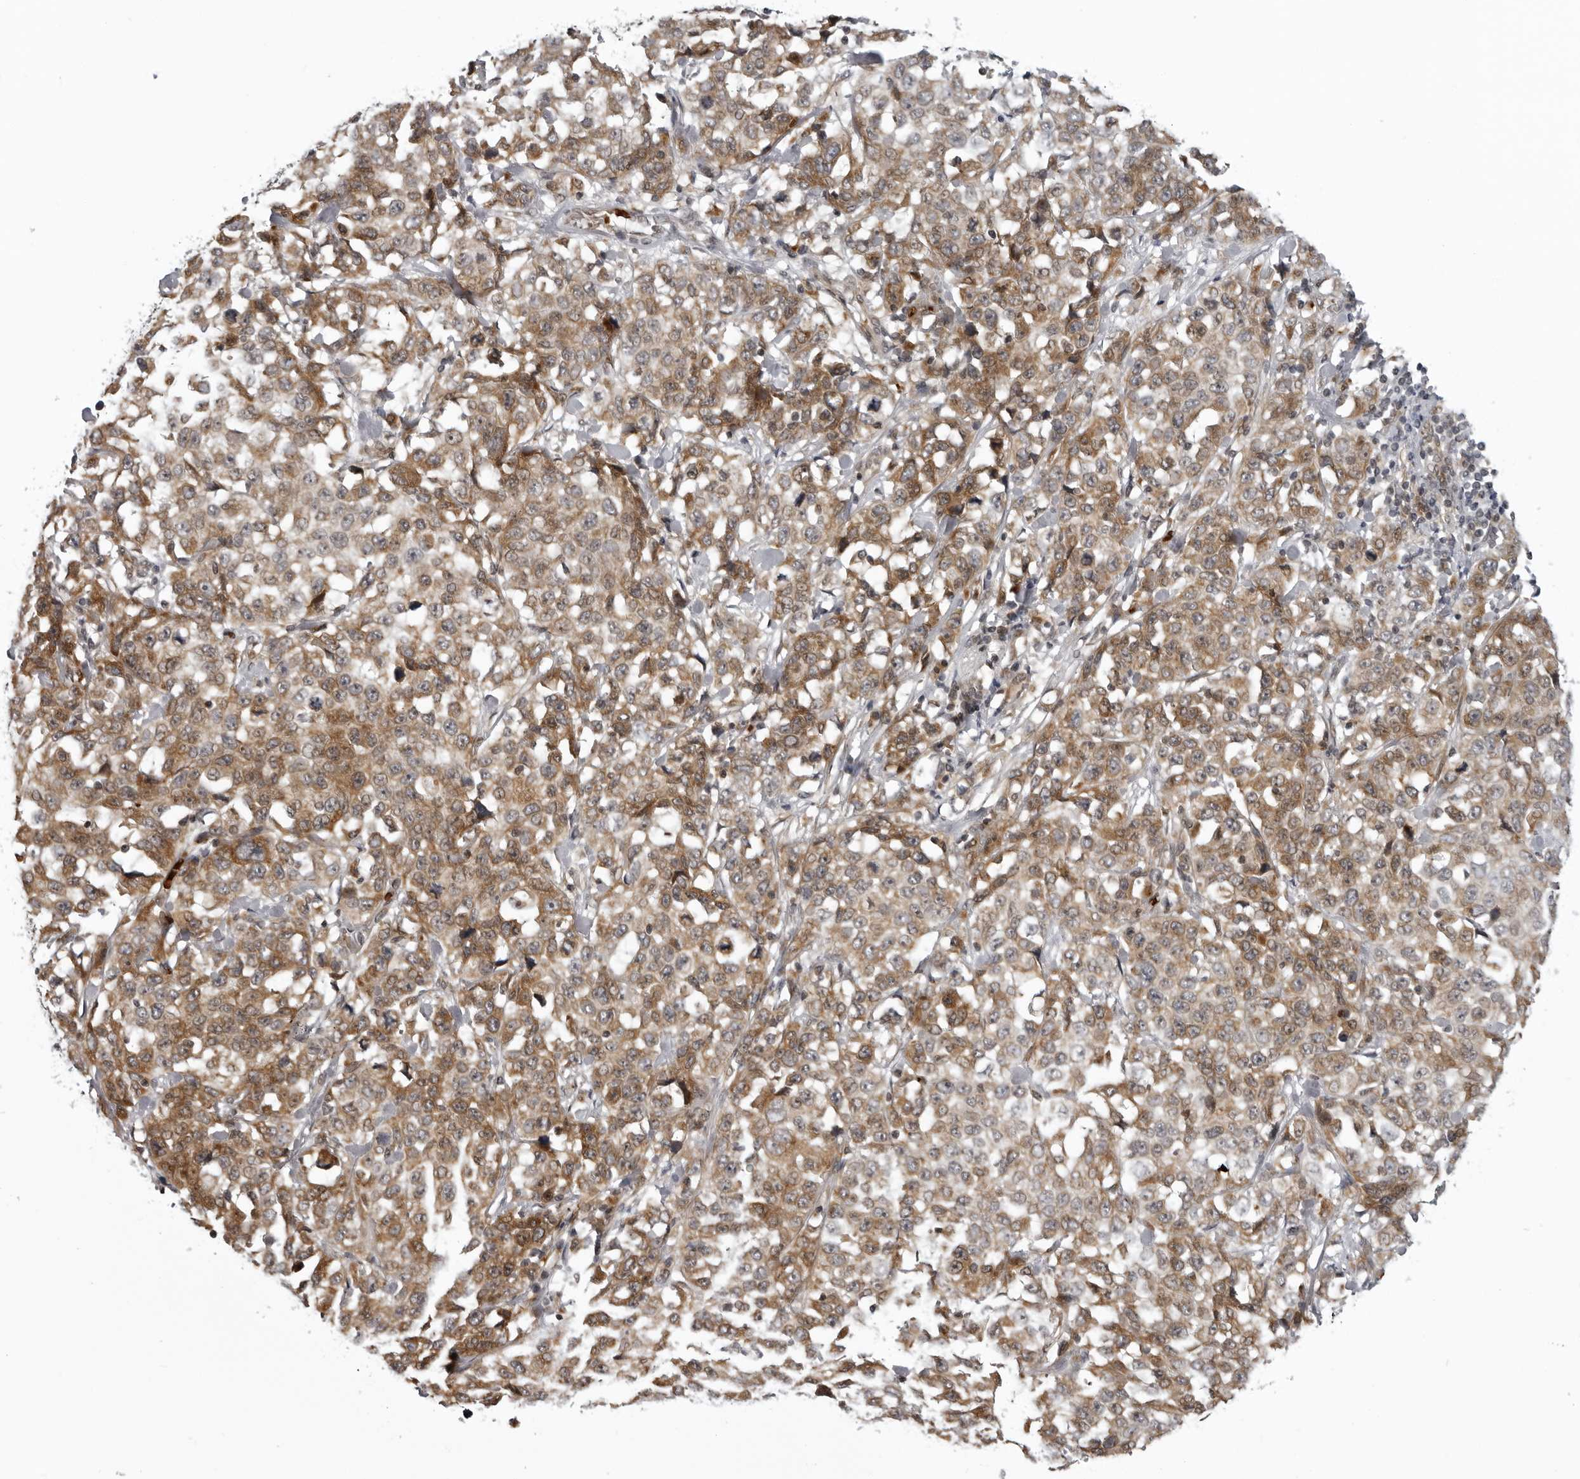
{"staining": {"intensity": "moderate", "quantity": ">75%", "location": "cytoplasmic/membranous"}, "tissue": "stomach cancer", "cell_type": "Tumor cells", "image_type": "cancer", "snomed": [{"axis": "morphology", "description": "Normal tissue, NOS"}, {"axis": "morphology", "description": "Adenocarcinoma, NOS"}, {"axis": "topography", "description": "Stomach"}], "caption": "DAB immunohistochemical staining of stomach cancer (adenocarcinoma) reveals moderate cytoplasmic/membranous protein positivity in approximately >75% of tumor cells.", "gene": "THOP1", "patient": {"sex": "male", "age": 48}}